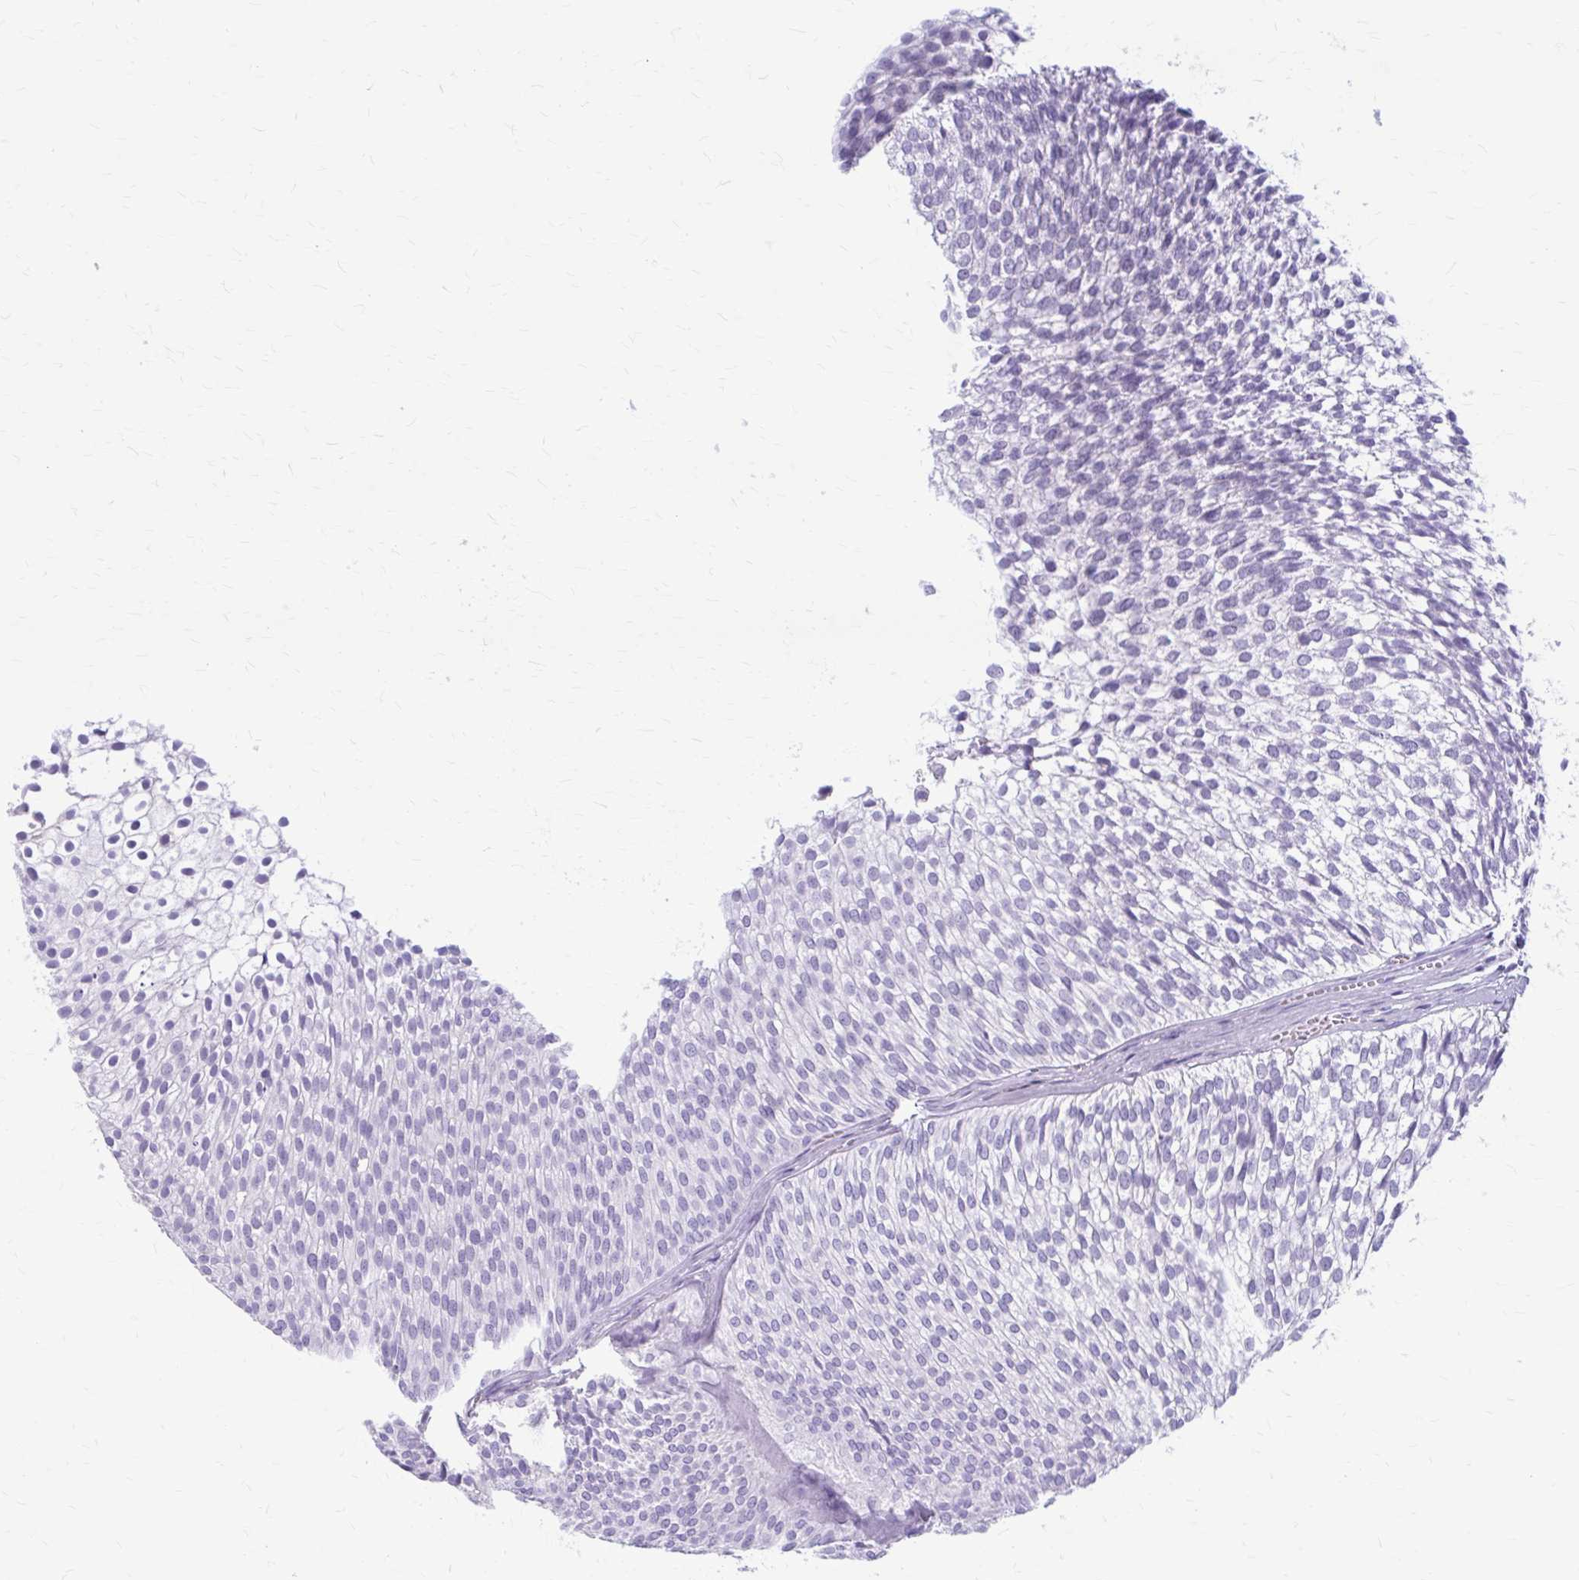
{"staining": {"intensity": "negative", "quantity": "none", "location": "none"}, "tissue": "urothelial cancer", "cell_type": "Tumor cells", "image_type": "cancer", "snomed": [{"axis": "morphology", "description": "Urothelial carcinoma, Low grade"}, {"axis": "topography", "description": "Urinary bladder"}], "caption": "Urothelial cancer was stained to show a protein in brown. There is no significant staining in tumor cells.", "gene": "KLHDC7A", "patient": {"sex": "male", "age": 91}}